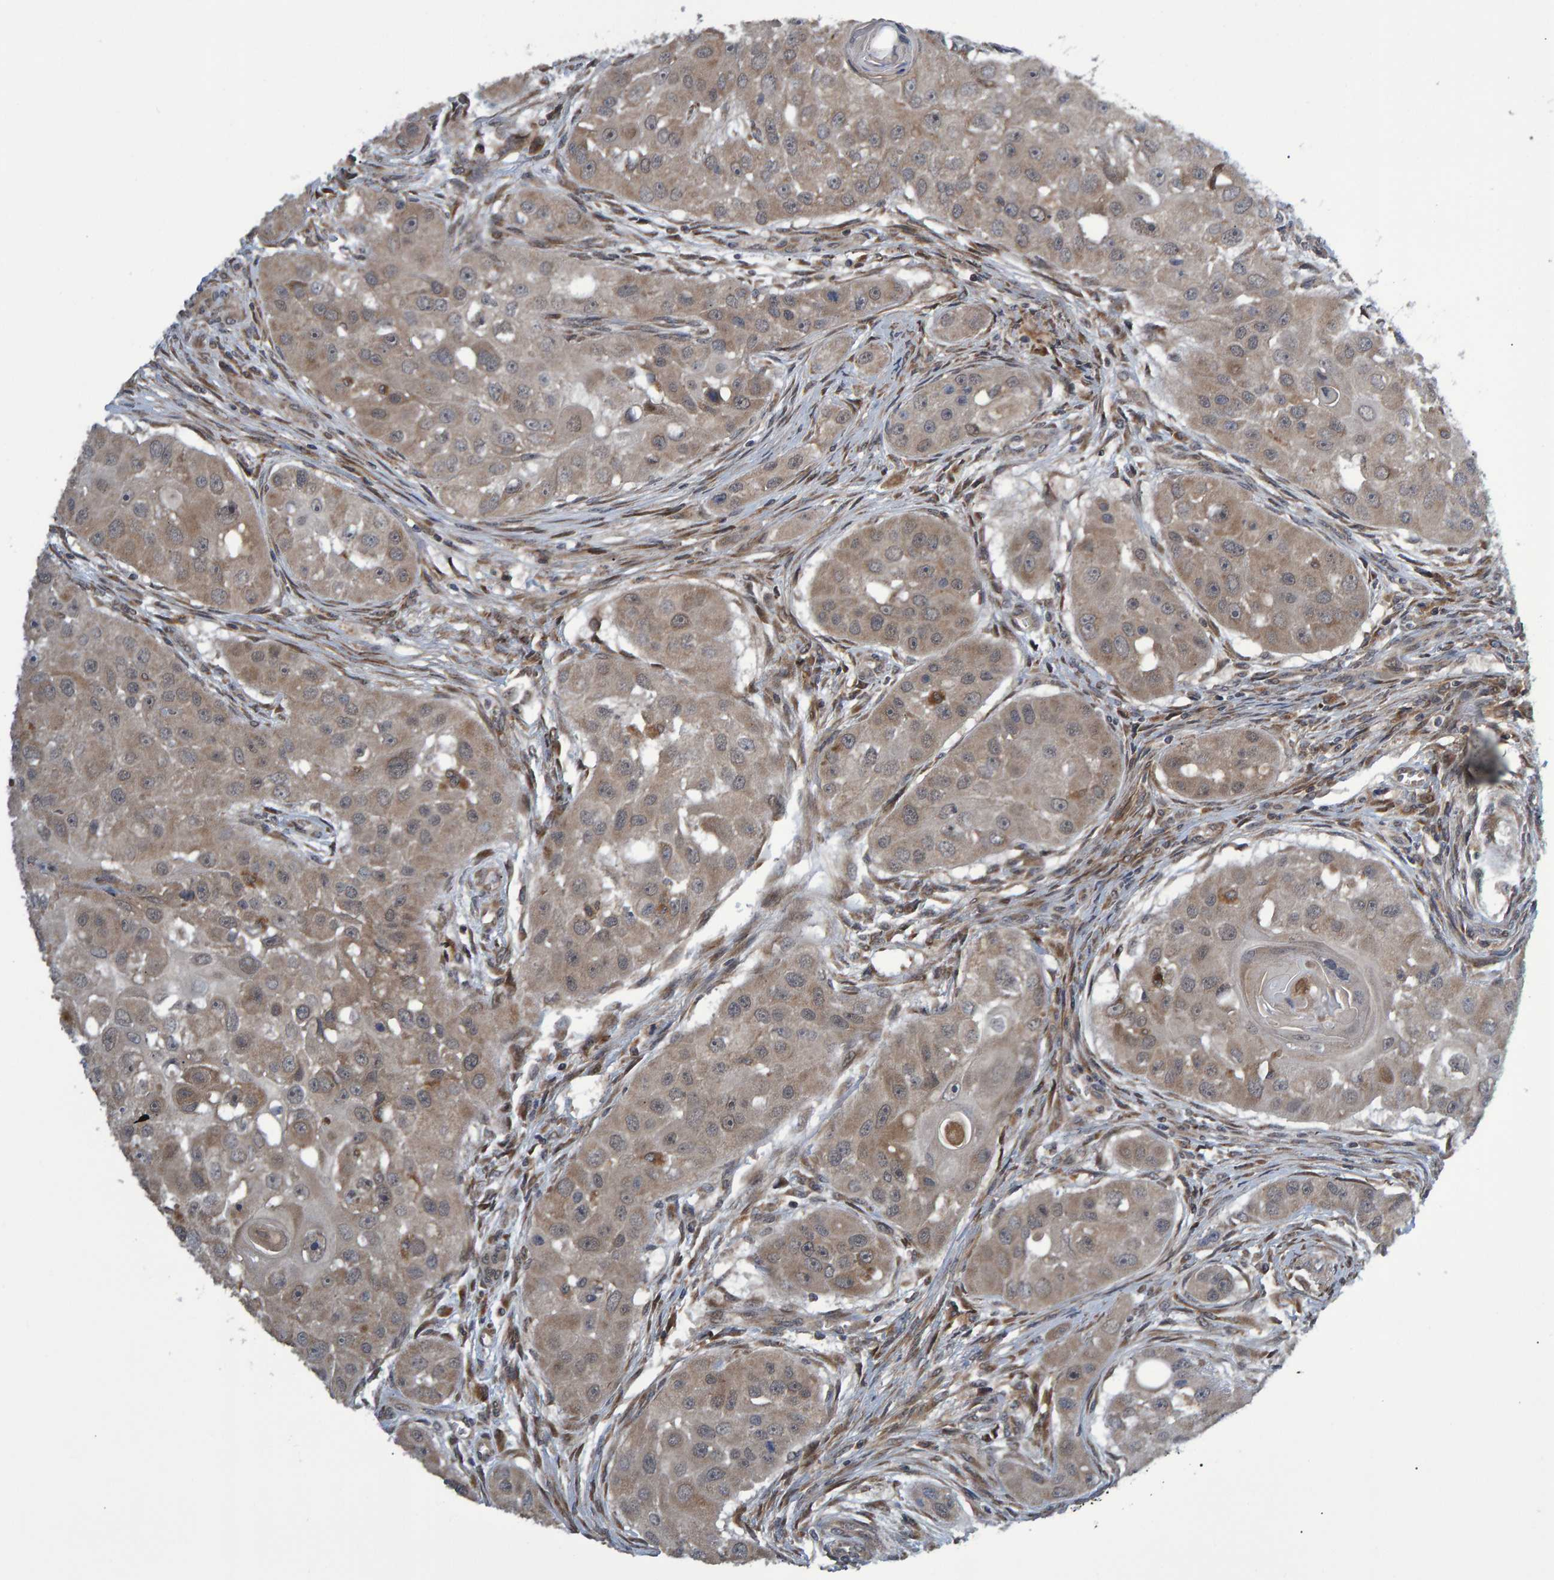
{"staining": {"intensity": "weak", "quantity": ">75%", "location": "cytoplasmic/membranous"}, "tissue": "head and neck cancer", "cell_type": "Tumor cells", "image_type": "cancer", "snomed": [{"axis": "morphology", "description": "Normal tissue, NOS"}, {"axis": "morphology", "description": "Squamous cell carcinoma, NOS"}, {"axis": "topography", "description": "Skeletal muscle"}, {"axis": "topography", "description": "Head-Neck"}], "caption": "A micrograph of head and neck cancer stained for a protein exhibits weak cytoplasmic/membranous brown staining in tumor cells.", "gene": "ATP6V1H", "patient": {"sex": "male", "age": 51}}